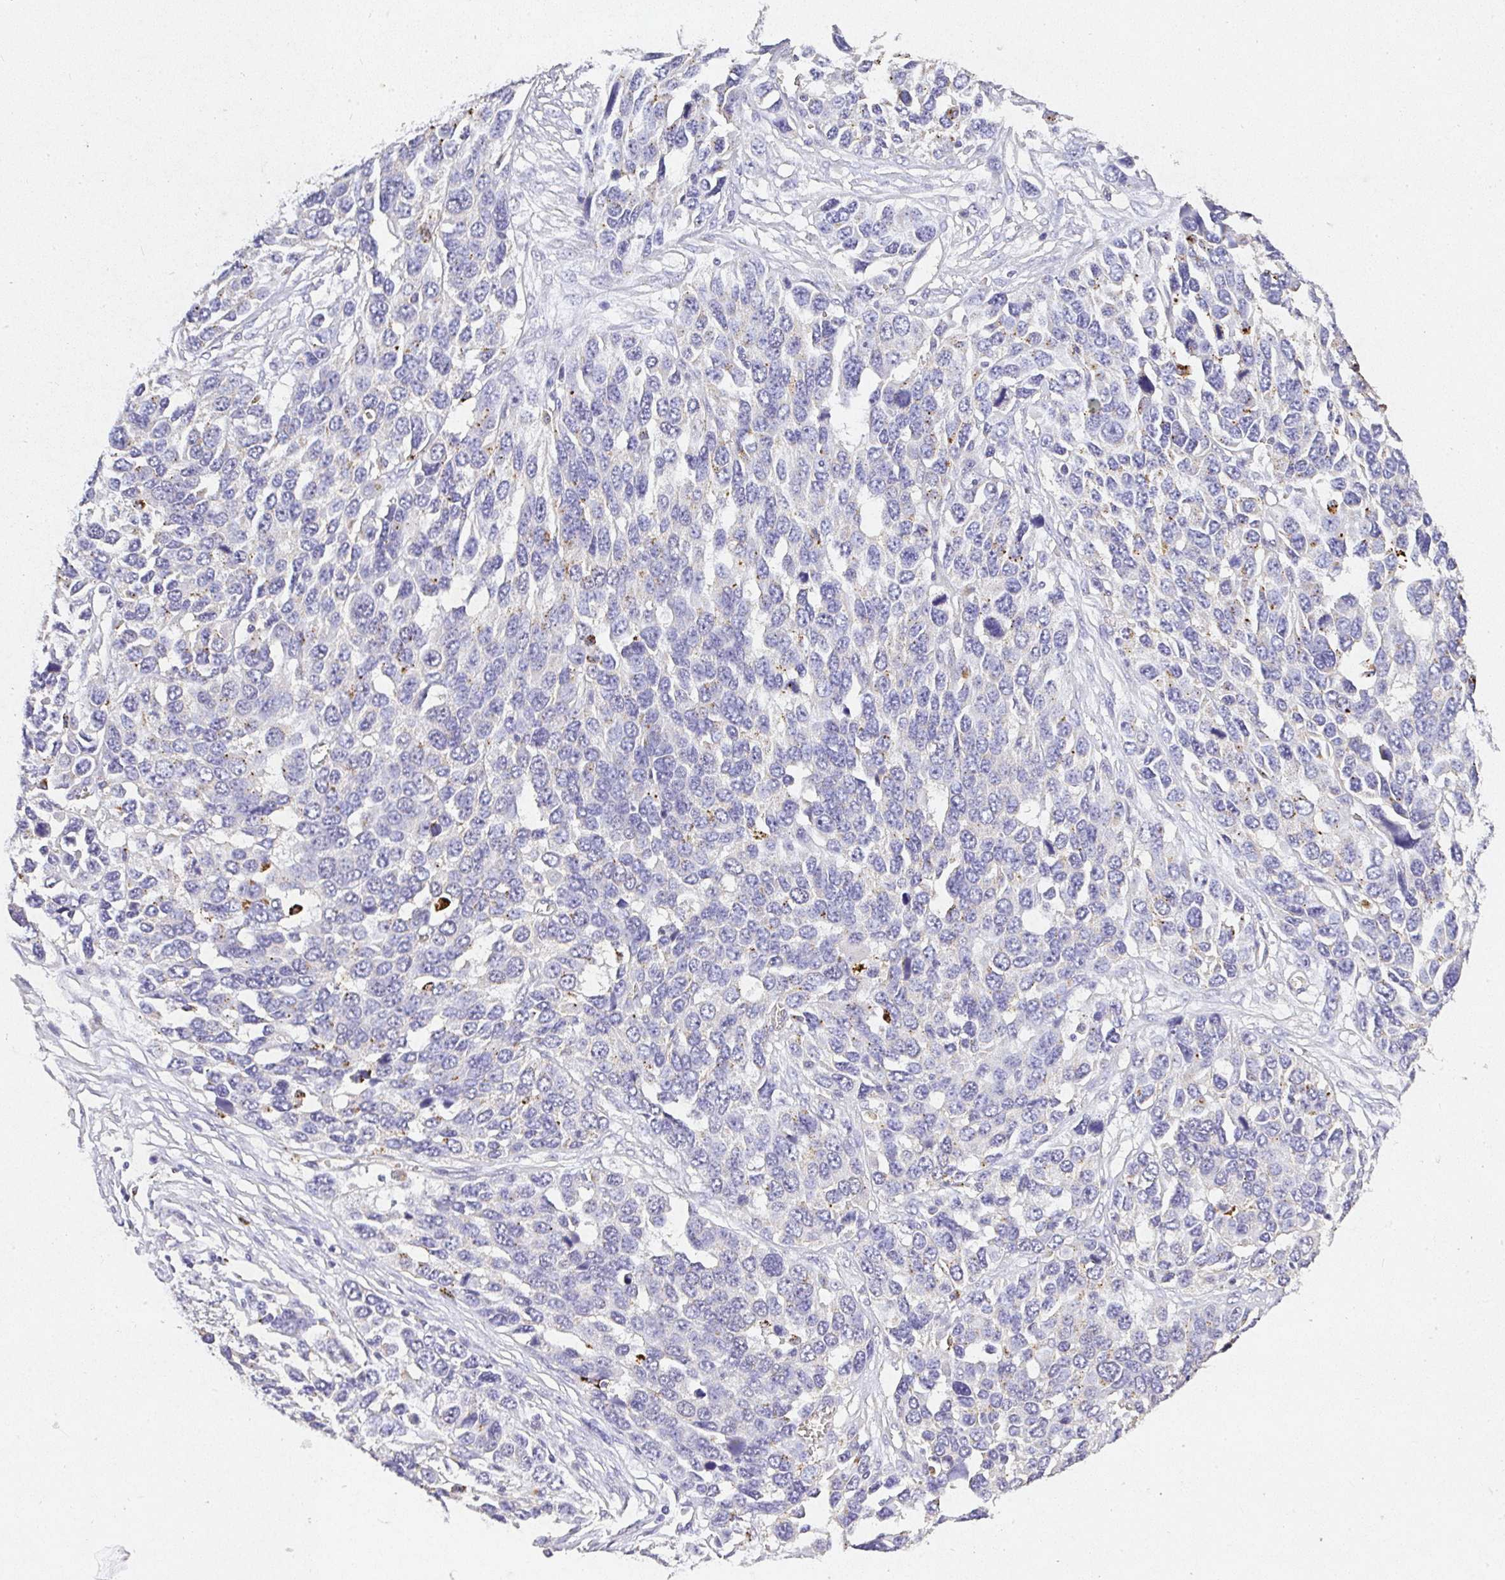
{"staining": {"intensity": "negative", "quantity": "none", "location": "none"}, "tissue": "ovarian cancer", "cell_type": "Tumor cells", "image_type": "cancer", "snomed": [{"axis": "morphology", "description": "Cystadenocarcinoma, serous, NOS"}, {"axis": "topography", "description": "Ovary"}], "caption": "Tumor cells show no significant protein staining in serous cystadenocarcinoma (ovarian). (Stains: DAB (3,3'-diaminobenzidine) IHC with hematoxylin counter stain, Microscopy: brightfield microscopy at high magnification).", "gene": "RPS2", "patient": {"sex": "female", "age": 76}}